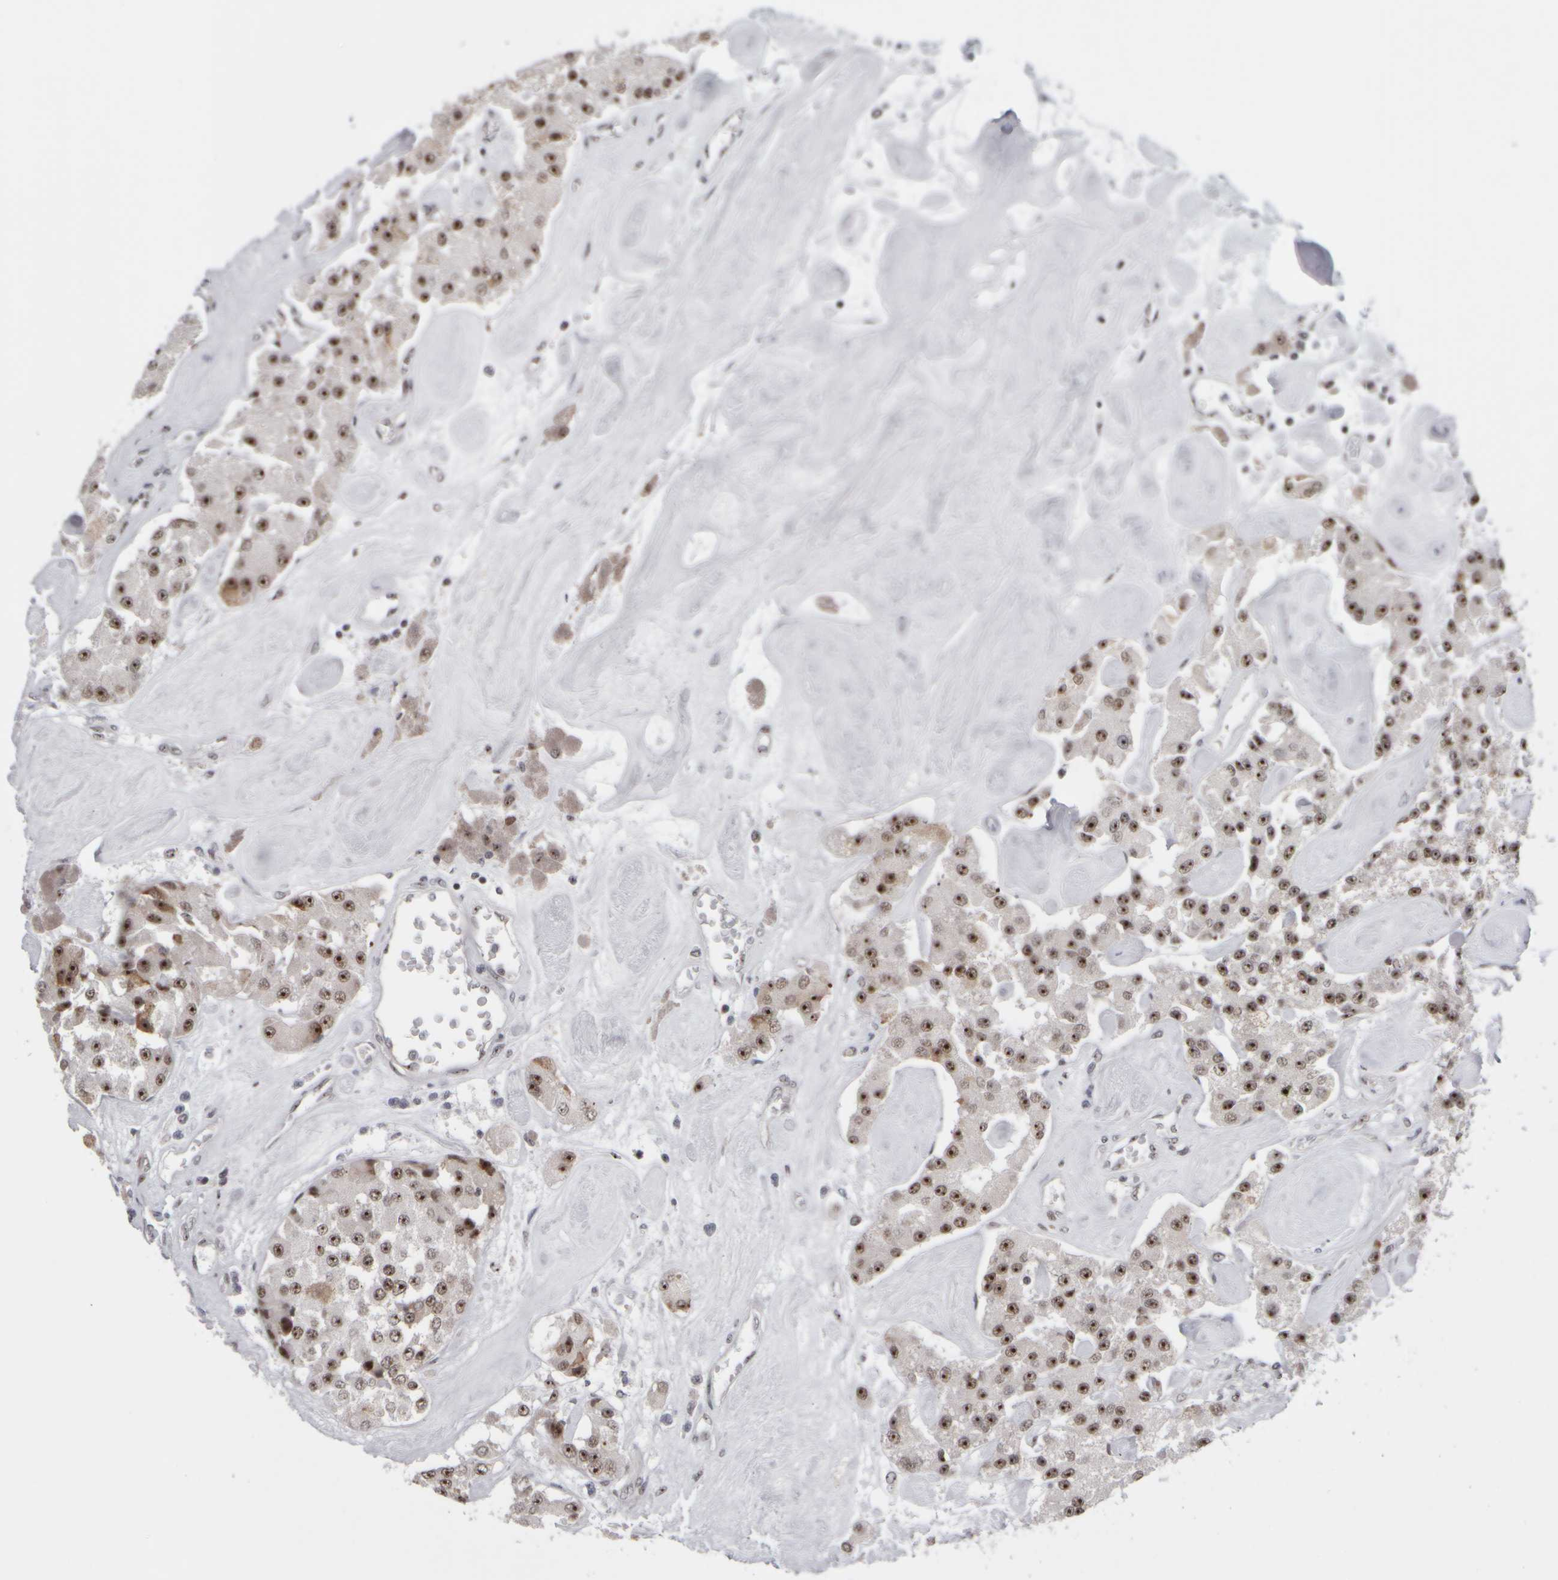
{"staining": {"intensity": "moderate", "quantity": ">75%", "location": "nuclear"}, "tissue": "carcinoid", "cell_type": "Tumor cells", "image_type": "cancer", "snomed": [{"axis": "morphology", "description": "Carcinoid, malignant, NOS"}, {"axis": "topography", "description": "Pancreas"}], "caption": "Human malignant carcinoid stained with a brown dye shows moderate nuclear positive positivity in about >75% of tumor cells.", "gene": "SURF6", "patient": {"sex": "male", "age": 41}}